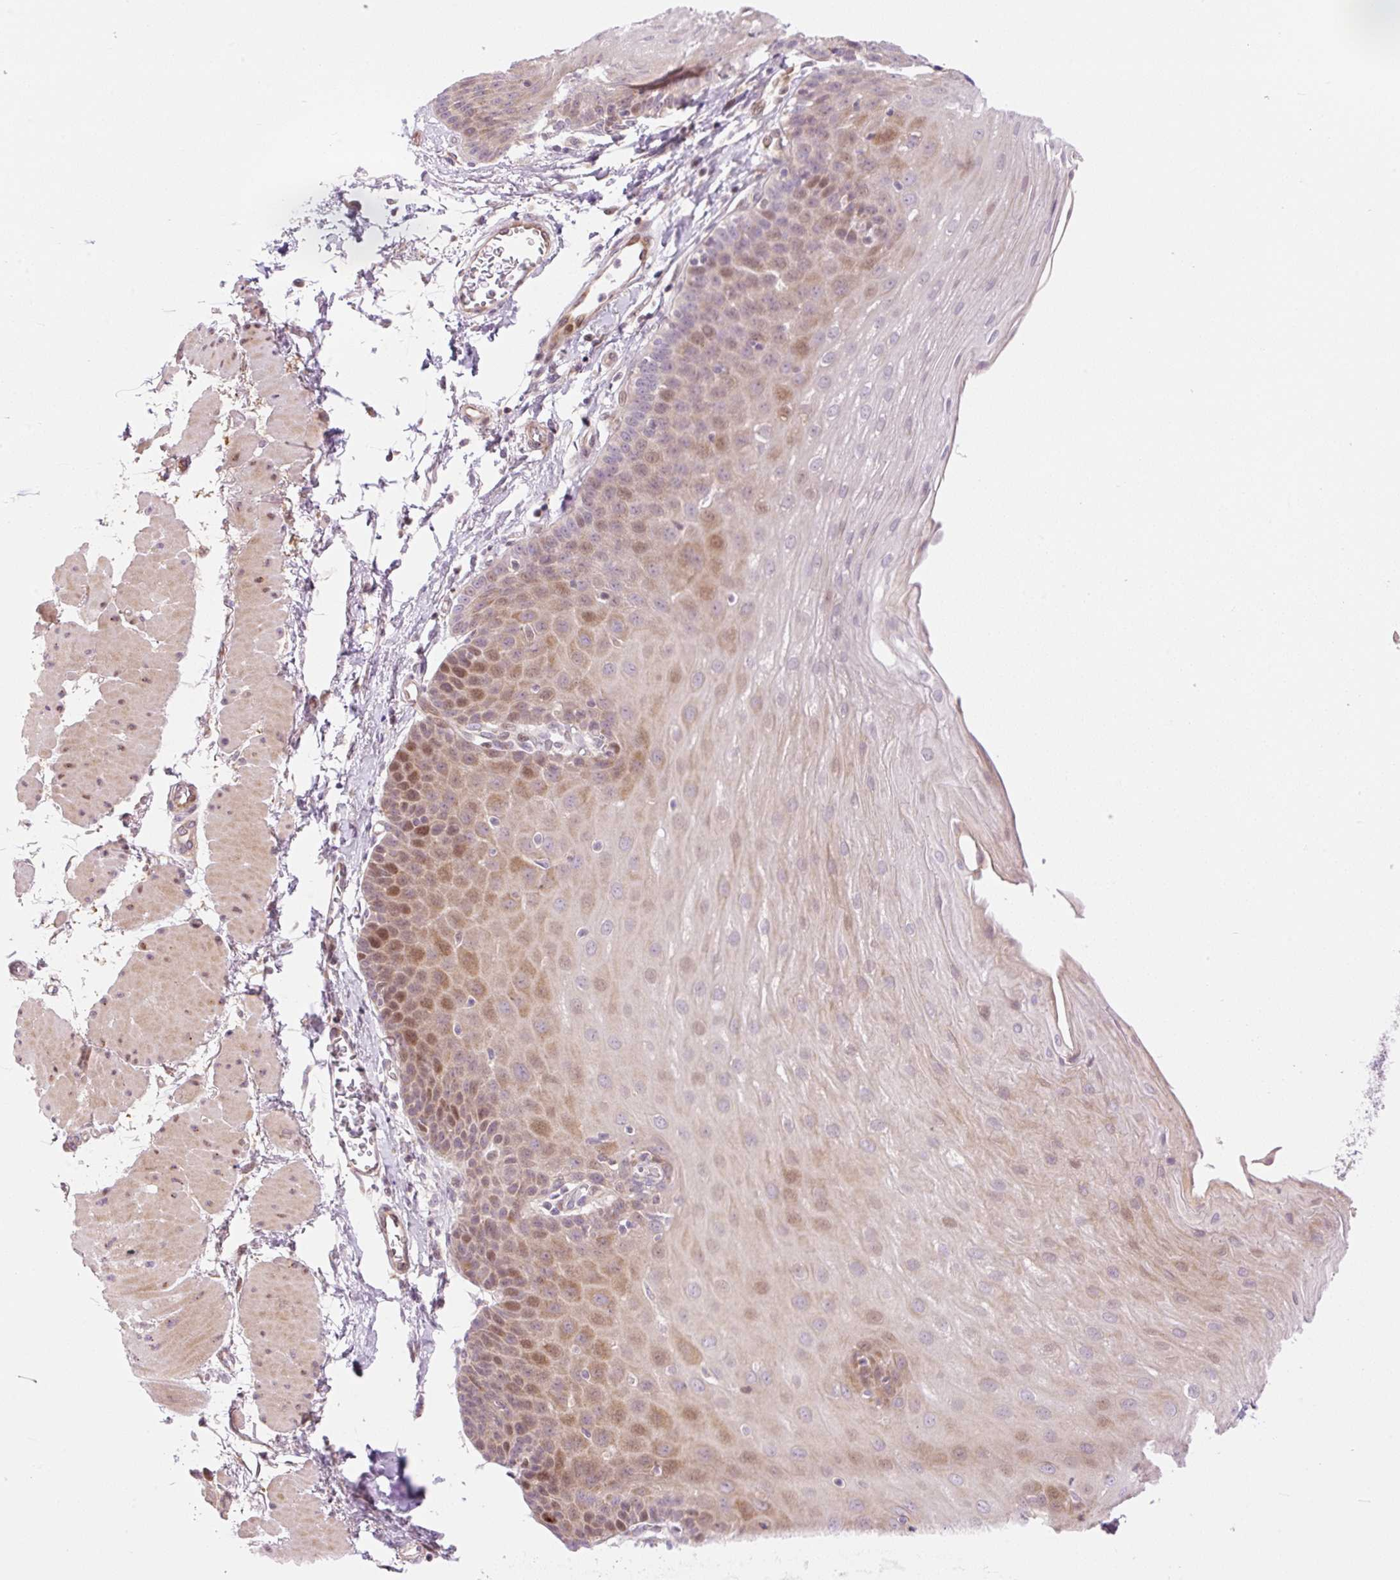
{"staining": {"intensity": "moderate", "quantity": "25%-75%", "location": "cytoplasmic/membranous,nuclear"}, "tissue": "esophagus", "cell_type": "Squamous epithelial cells", "image_type": "normal", "snomed": [{"axis": "morphology", "description": "Normal tissue, NOS"}, {"axis": "topography", "description": "Esophagus"}], "caption": "Moderate cytoplasmic/membranous,nuclear positivity is identified in about 25%-75% of squamous epithelial cells in normal esophagus. (Brightfield microscopy of DAB IHC at high magnification).", "gene": "ZNF394", "patient": {"sex": "female", "age": 81}}